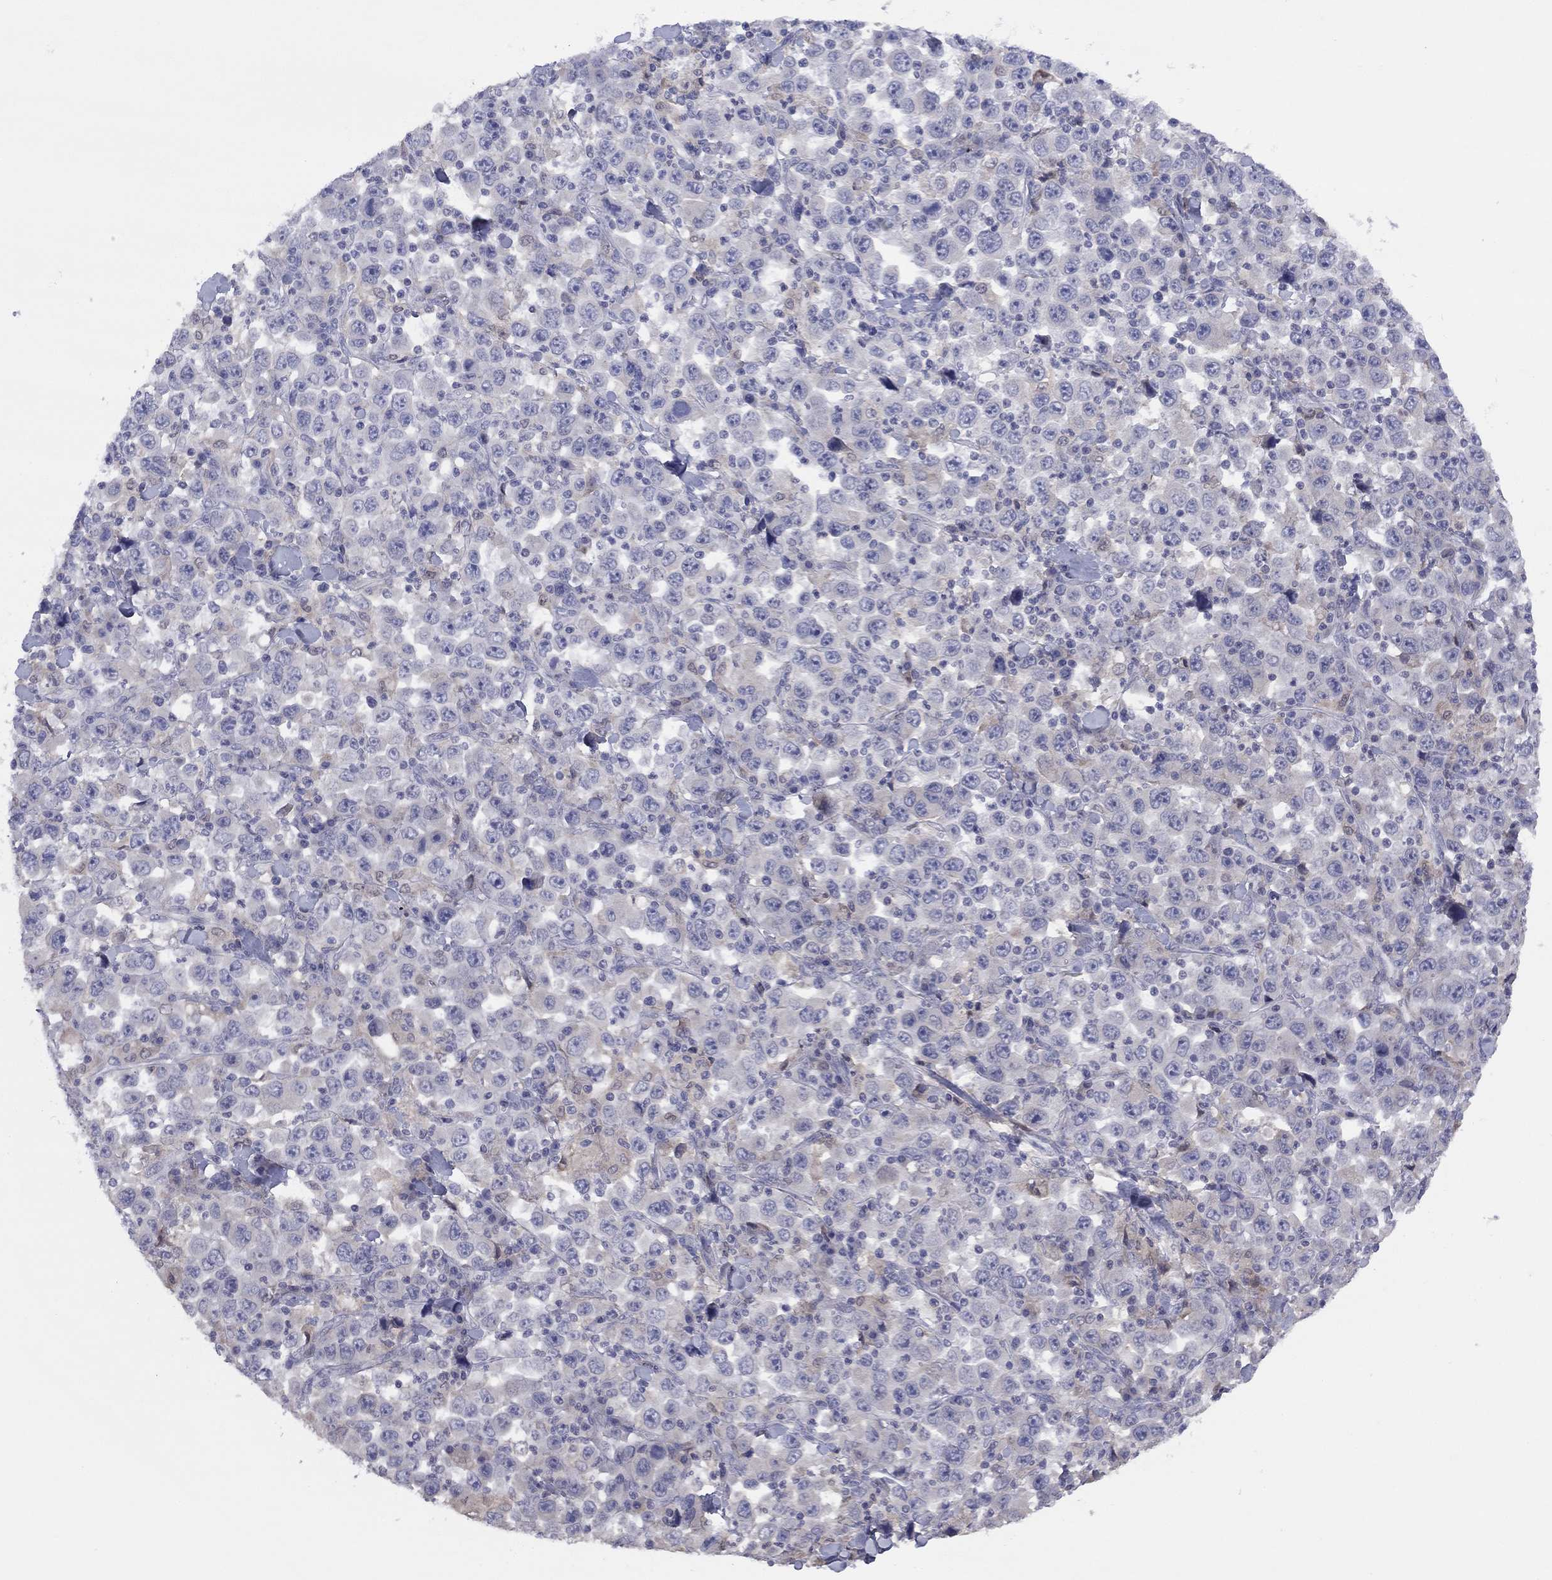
{"staining": {"intensity": "weak", "quantity": "<25%", "location": "cytoplasmic/membranous"}, "tissue": "stomach cancer", "cell_type": "Tumor cells", "image_type": "cancer", "snomed": [{"axis": "morphology", "description": "Normal tissue, NOS"}, {"axis": "morphology", "description": "Adenocarcinoma, NOS"}, {"axis": "topography", "description": "Stomach, upper"}, {"axis": "topography", "description": "Stomach"}], "caption": "The histopathology image demonstrates no significant expression in tumor cells of stomach cancer (adenocarcinoma).", "gene": "CYP2B6", "patient": {"sex": "male", "age": 59}}